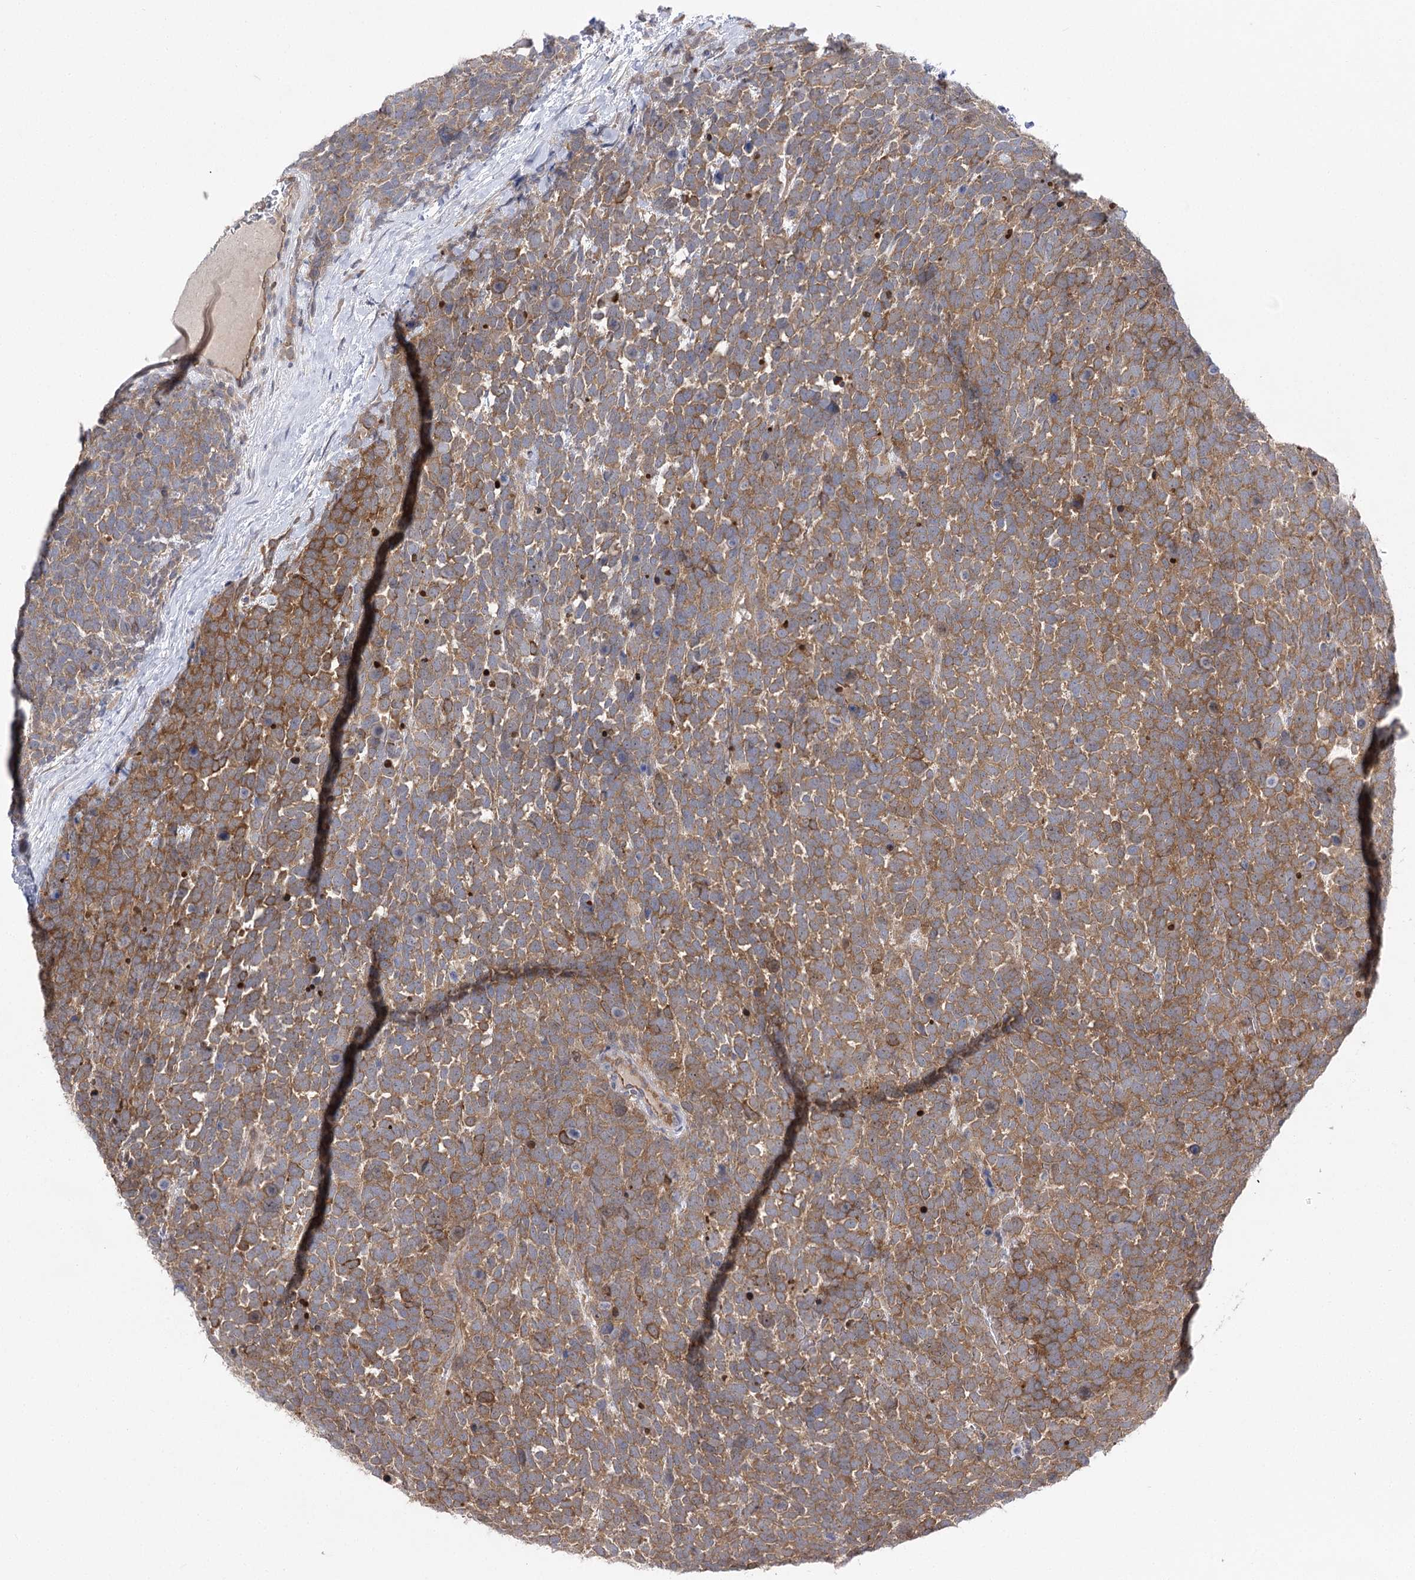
{"staining": {"intensity": "moderate", "quantity": ">75%", "location": "cytoplasmic/membranous"}, "tissue": "urothelial cancer", "cell_type": "Tumor cells", "image_type": "cancer", "snomed": [{"axis": "morphology", "description": "Urothelial carcinoma, High grade"}, {"axis": "topography", "description": "Urinary bladder"}], "caption": "Urothelial carcinoma (high-grade) stained with DAB IHC demonstrates medium levels of moderate cytoplasmic/membranous expression in about >75% of tumor cells. Nuclei are stained in blue.", "gene": "BCR", "patient": {"sex": "female", "age": 82}}